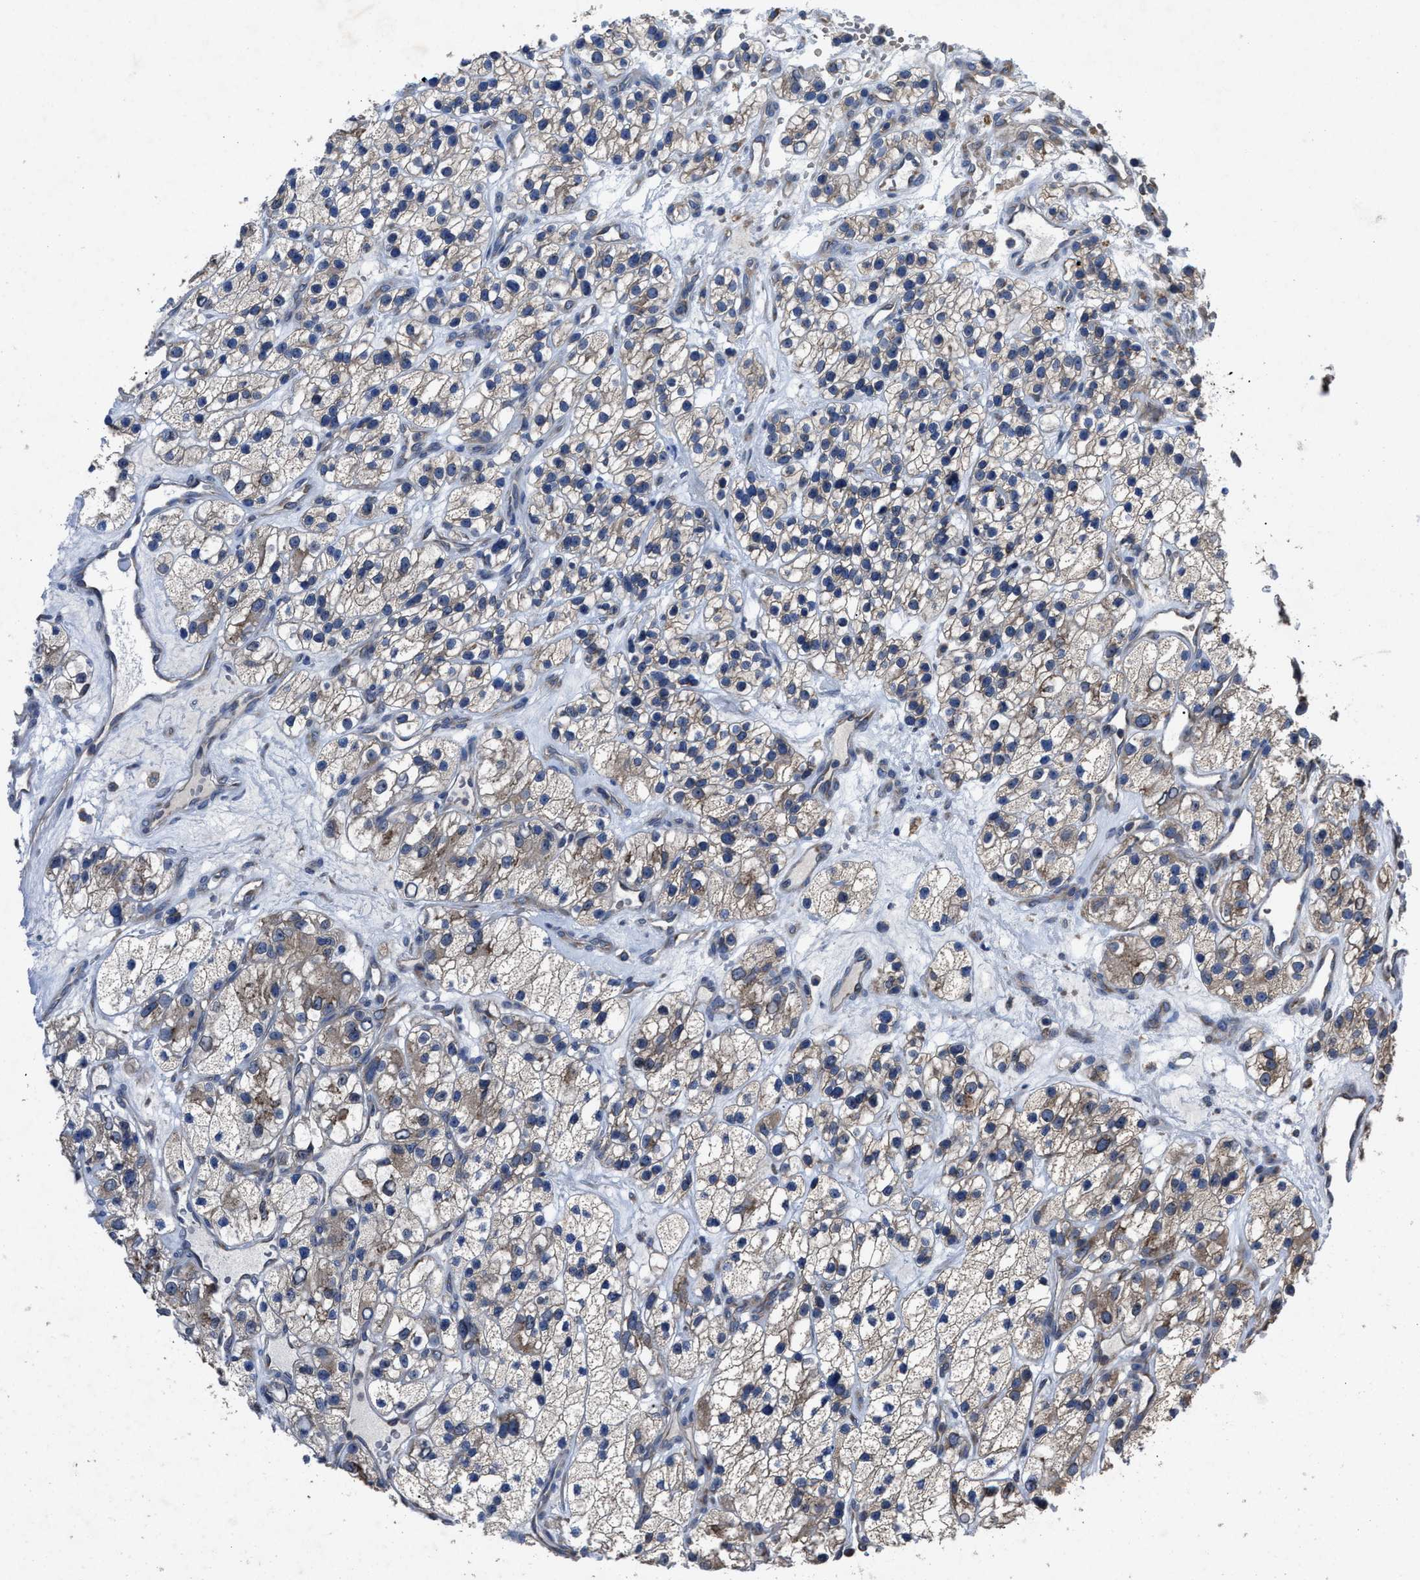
{"staining": {"intensity": "weak", "quantity": ">75%", "location": "cytoplasmic/membranous"}, "tissue": "renal cancer", "cell_type": "Tumor cells", "image_type": "cancer", "snomed": [{"axis": "morphology", "description": "Adenocarcinoma, NOS"}, {"axis": "topography", "description": "Kidney"}], "caption": "A high-resolution micrograph shows IHC staining of renal cancer (adenocarcinoma), which shows weak cytoplasmic/membranous expression in about >75% of tumor cells.", "gene": "UPF1", "patient": {"sex": "female", "age": 57}}